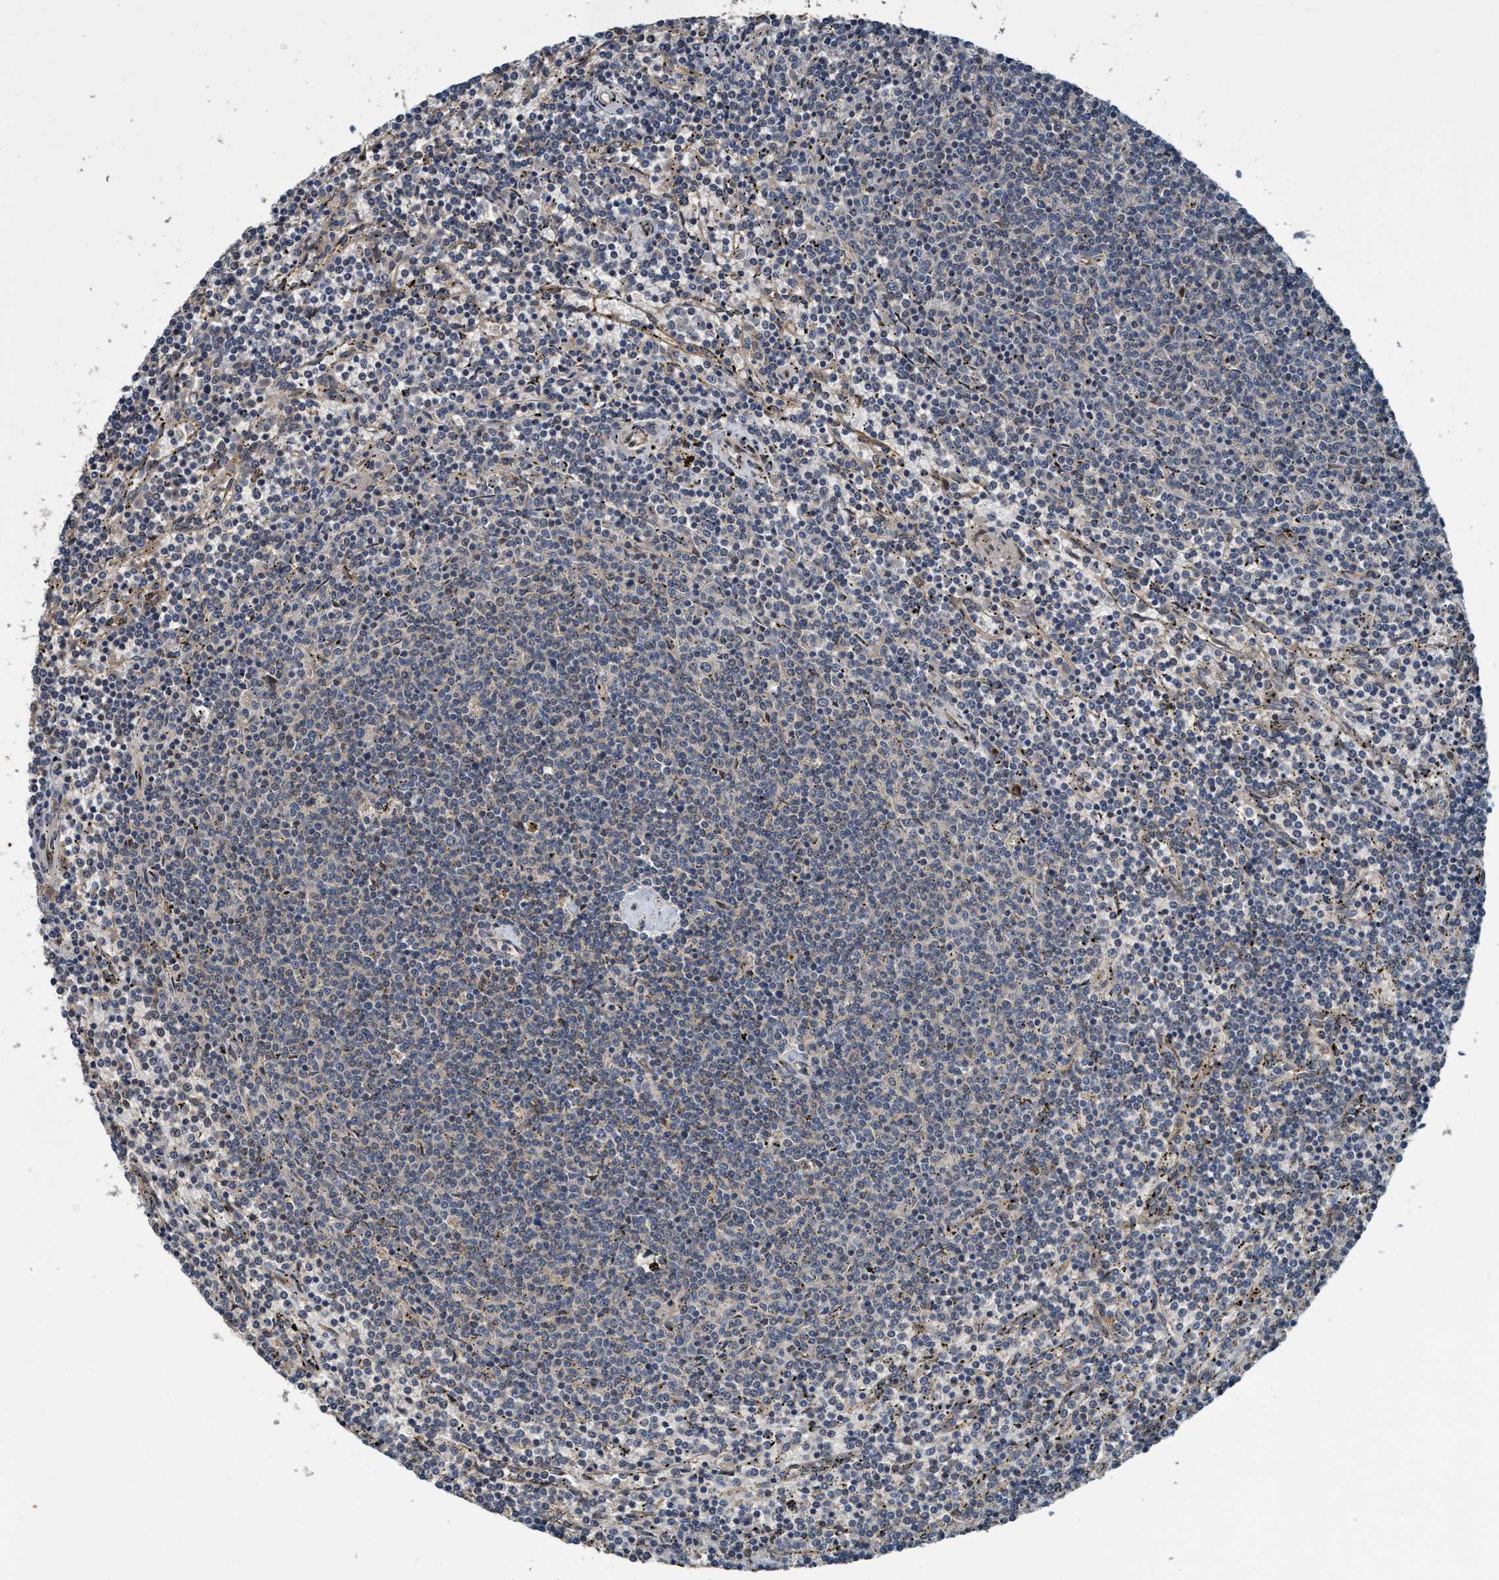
{"staining": {"intensity": "negative", "quantity": "none", "location": "none"}, "tissue": "lymphoma", "cell_type": "Tumor cells", "image_type": "cancer", "snomed": [{"axis": "morphology", "description": "Malignant lymphoma, non-Hodgkin's type, Low grade"}, {"axis": "topography", "description": "Spleen"}], "caption": "DAB (3,3'-diaminobenzidine) immunohistochemical staining of human lymphoma shows no significant staining in tumor cells. Nuclei are stained in blue.", "gene": "MACC1", "patient": {"sex": "female", "age": 50}}